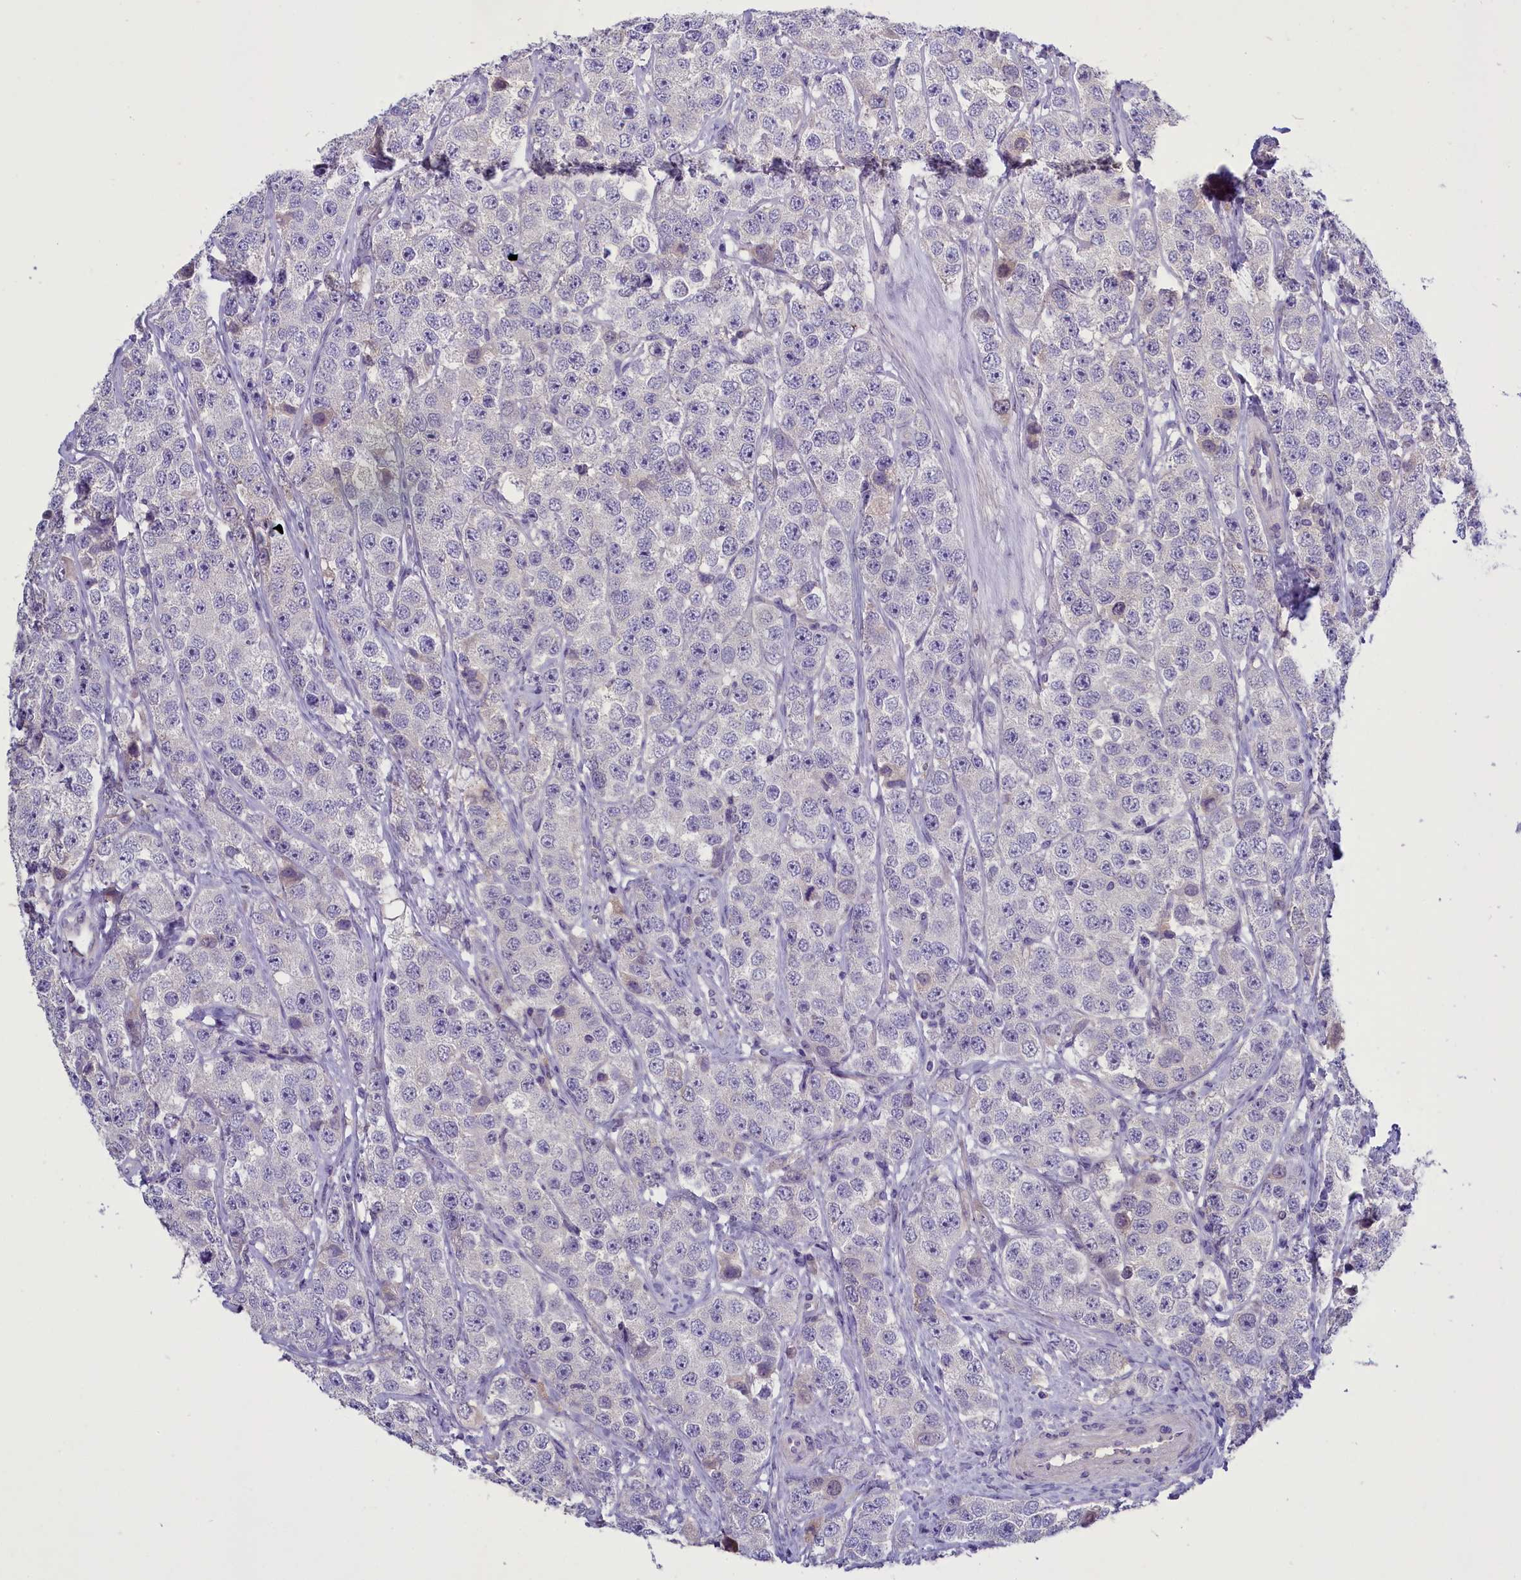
{"staining": {"intensity": "negative", "quantity": "none", "location": "none"}, "tissue": "testis cancer", "cell_type": "Tumor cells", "image_type": "cancer", "snomed": [{"axis": "morphology", "description": "Seminoma, NOS"}, {"axis": "topography", "description": "Testis"}], "caption": "Human testis cancer stained for a protein using immunohistochemistry (IHC) displays no expression in tumor cells.", "gene": "ENPP6", "patient": {"sex": "male", "age": 28}}